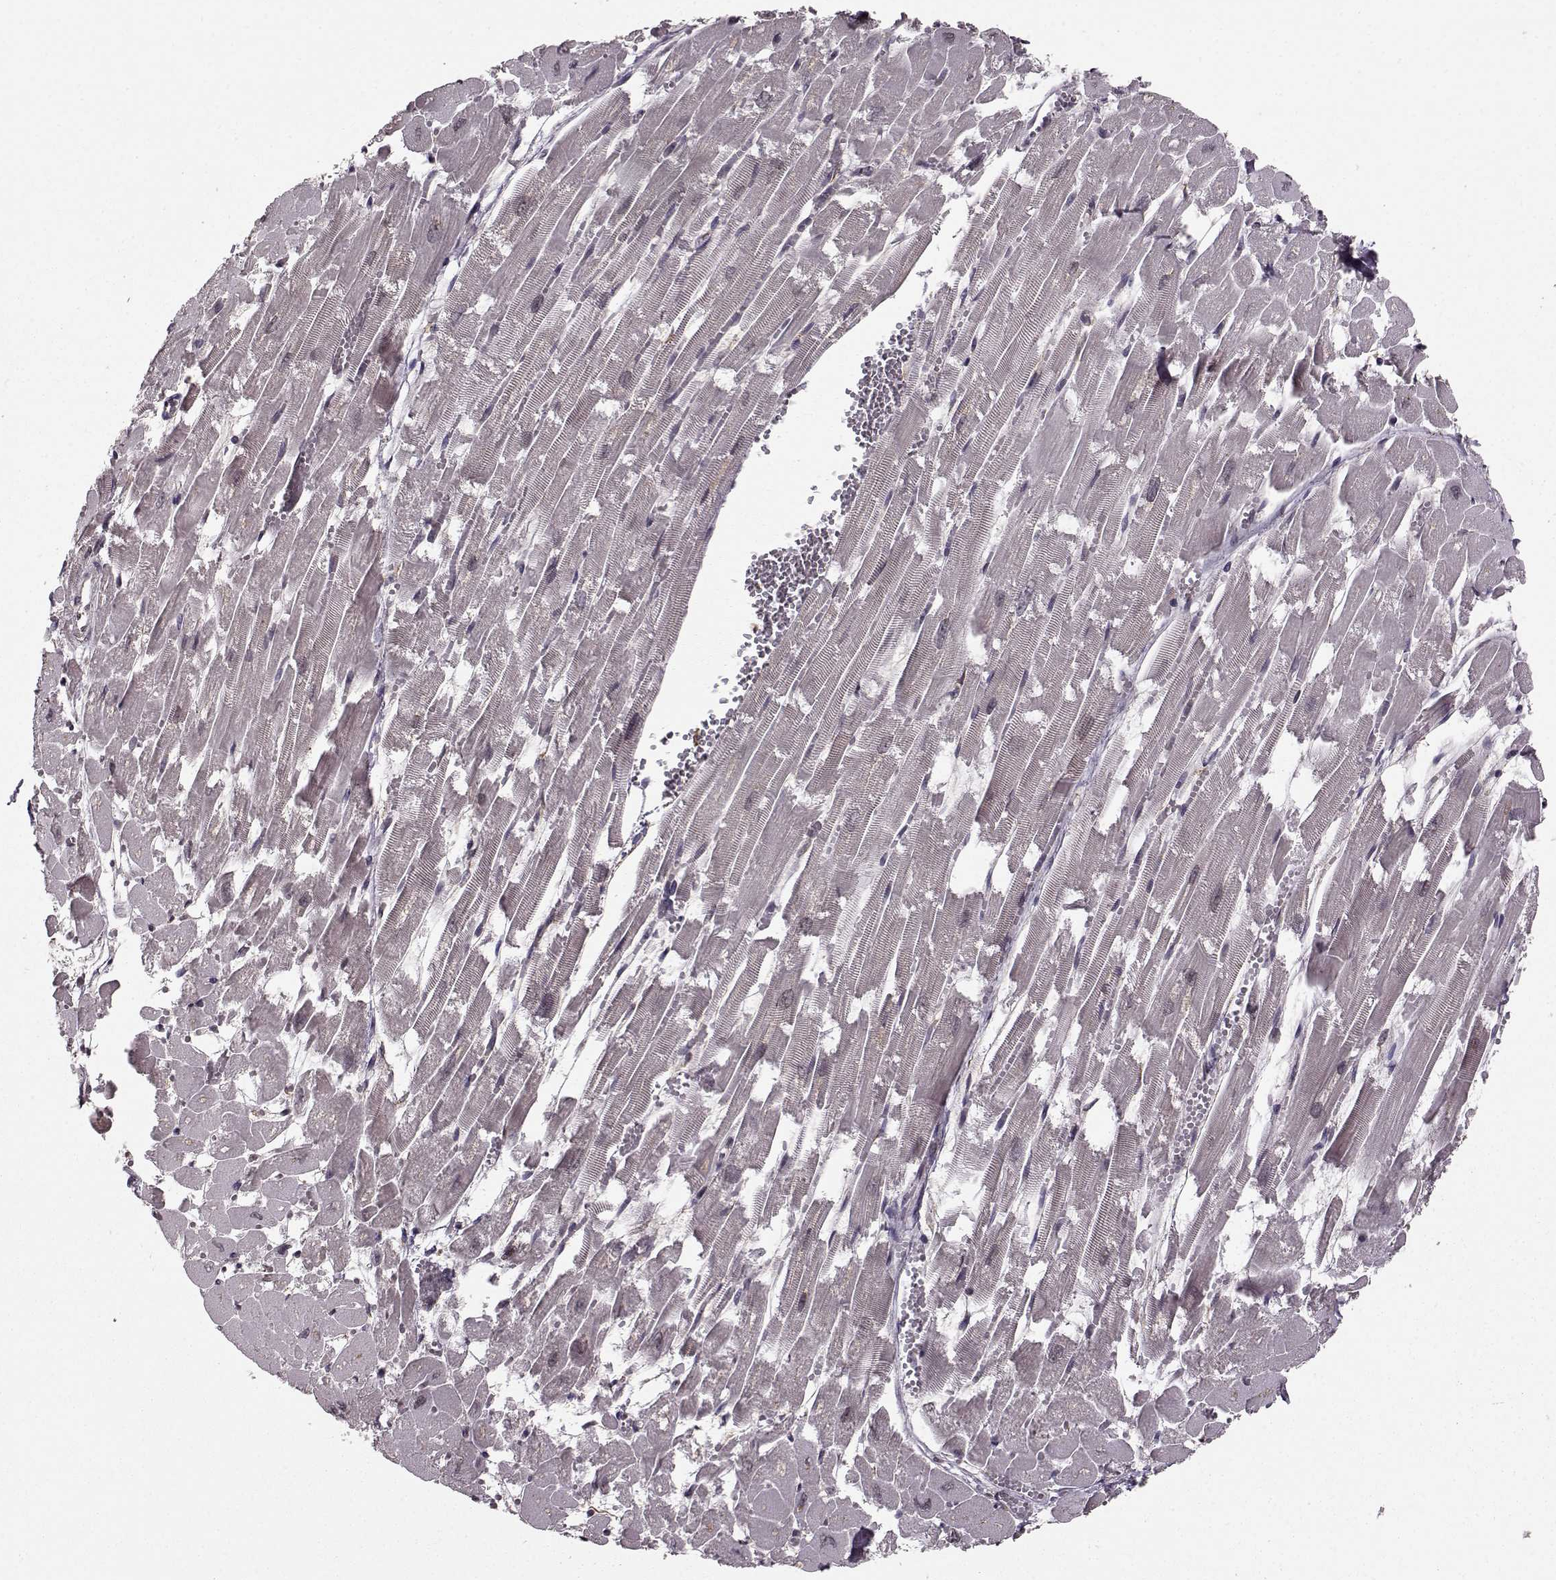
{"staining": {"intensity": "weak", "quantity": "<25%", "location": "cytoplasmic/membranous"}, "tissue": "heart muscle", "cell_type": "Cardiomyocytes", "image_type": "normal", "snomed": [{"axis": "morphology", "description": "Normal tissue, NOS"}, {"axis": "topography", "description": "Heart"}], "caption": "Cardiomyocytes show no significant expression in benign heart muscle.", "gene": "YIPF5", "patient": {"sex": "female", "age": 52}}